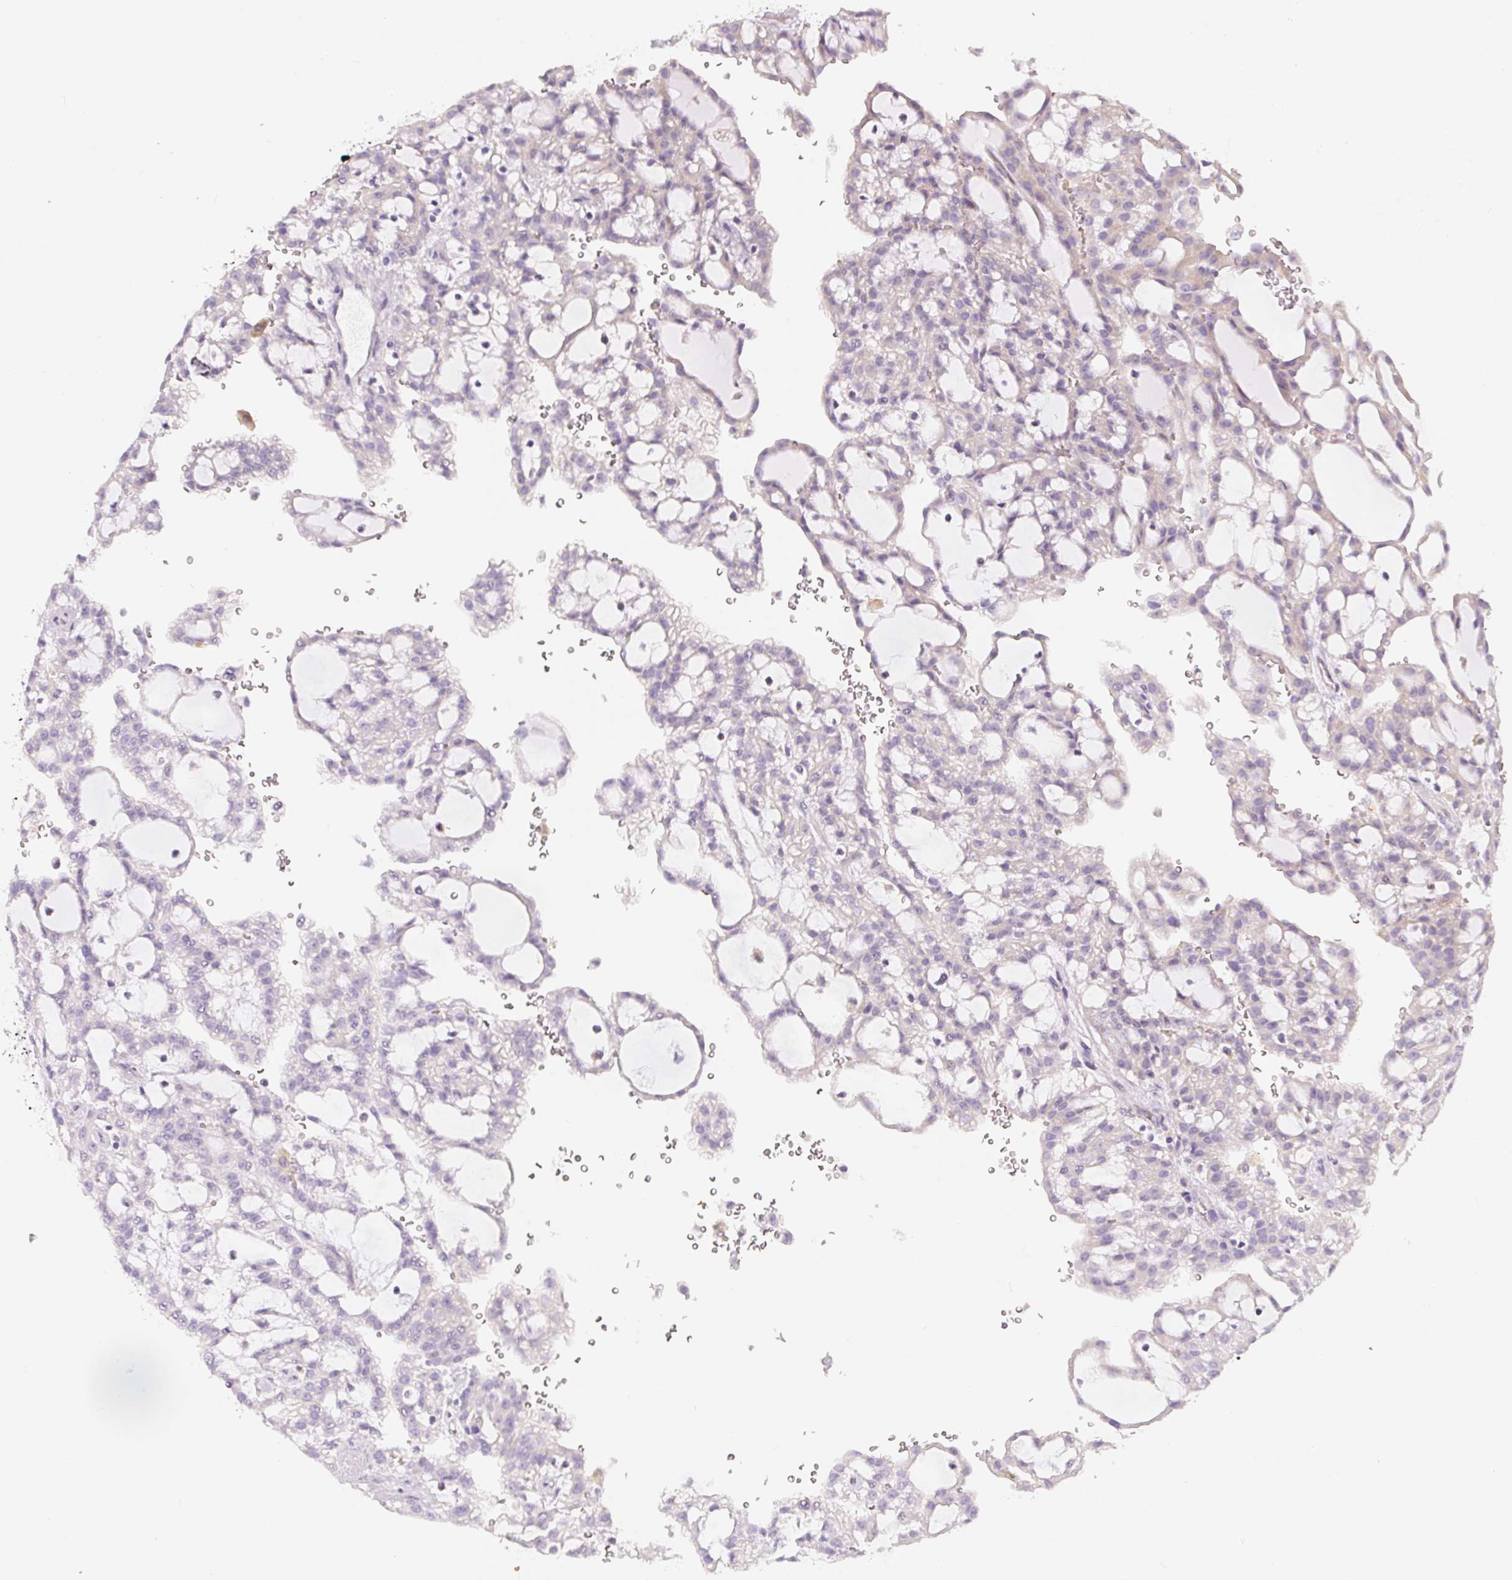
{"staining": {"intensity": "negative", "quantity": "none", "location": "none"}, "tissue": "renal cancer", "cell_type": "Tumor cells", "image_type": "cancer", "snomed": [{"axis": "morphology", "description": "Adenocarcinoma, NOS"}, {"axis": "topography", "description": "Kidney"}], "caption": "High magnification brightfield microscopy of renal cancer stained with DAB (3,3'-diaminobenzidine) (brown) and counterstained with hematoxylin (blue): tumor cells show no significant expression.", "gene": "PWWP3B", "patient": {"sex": "male", "age": 63}}